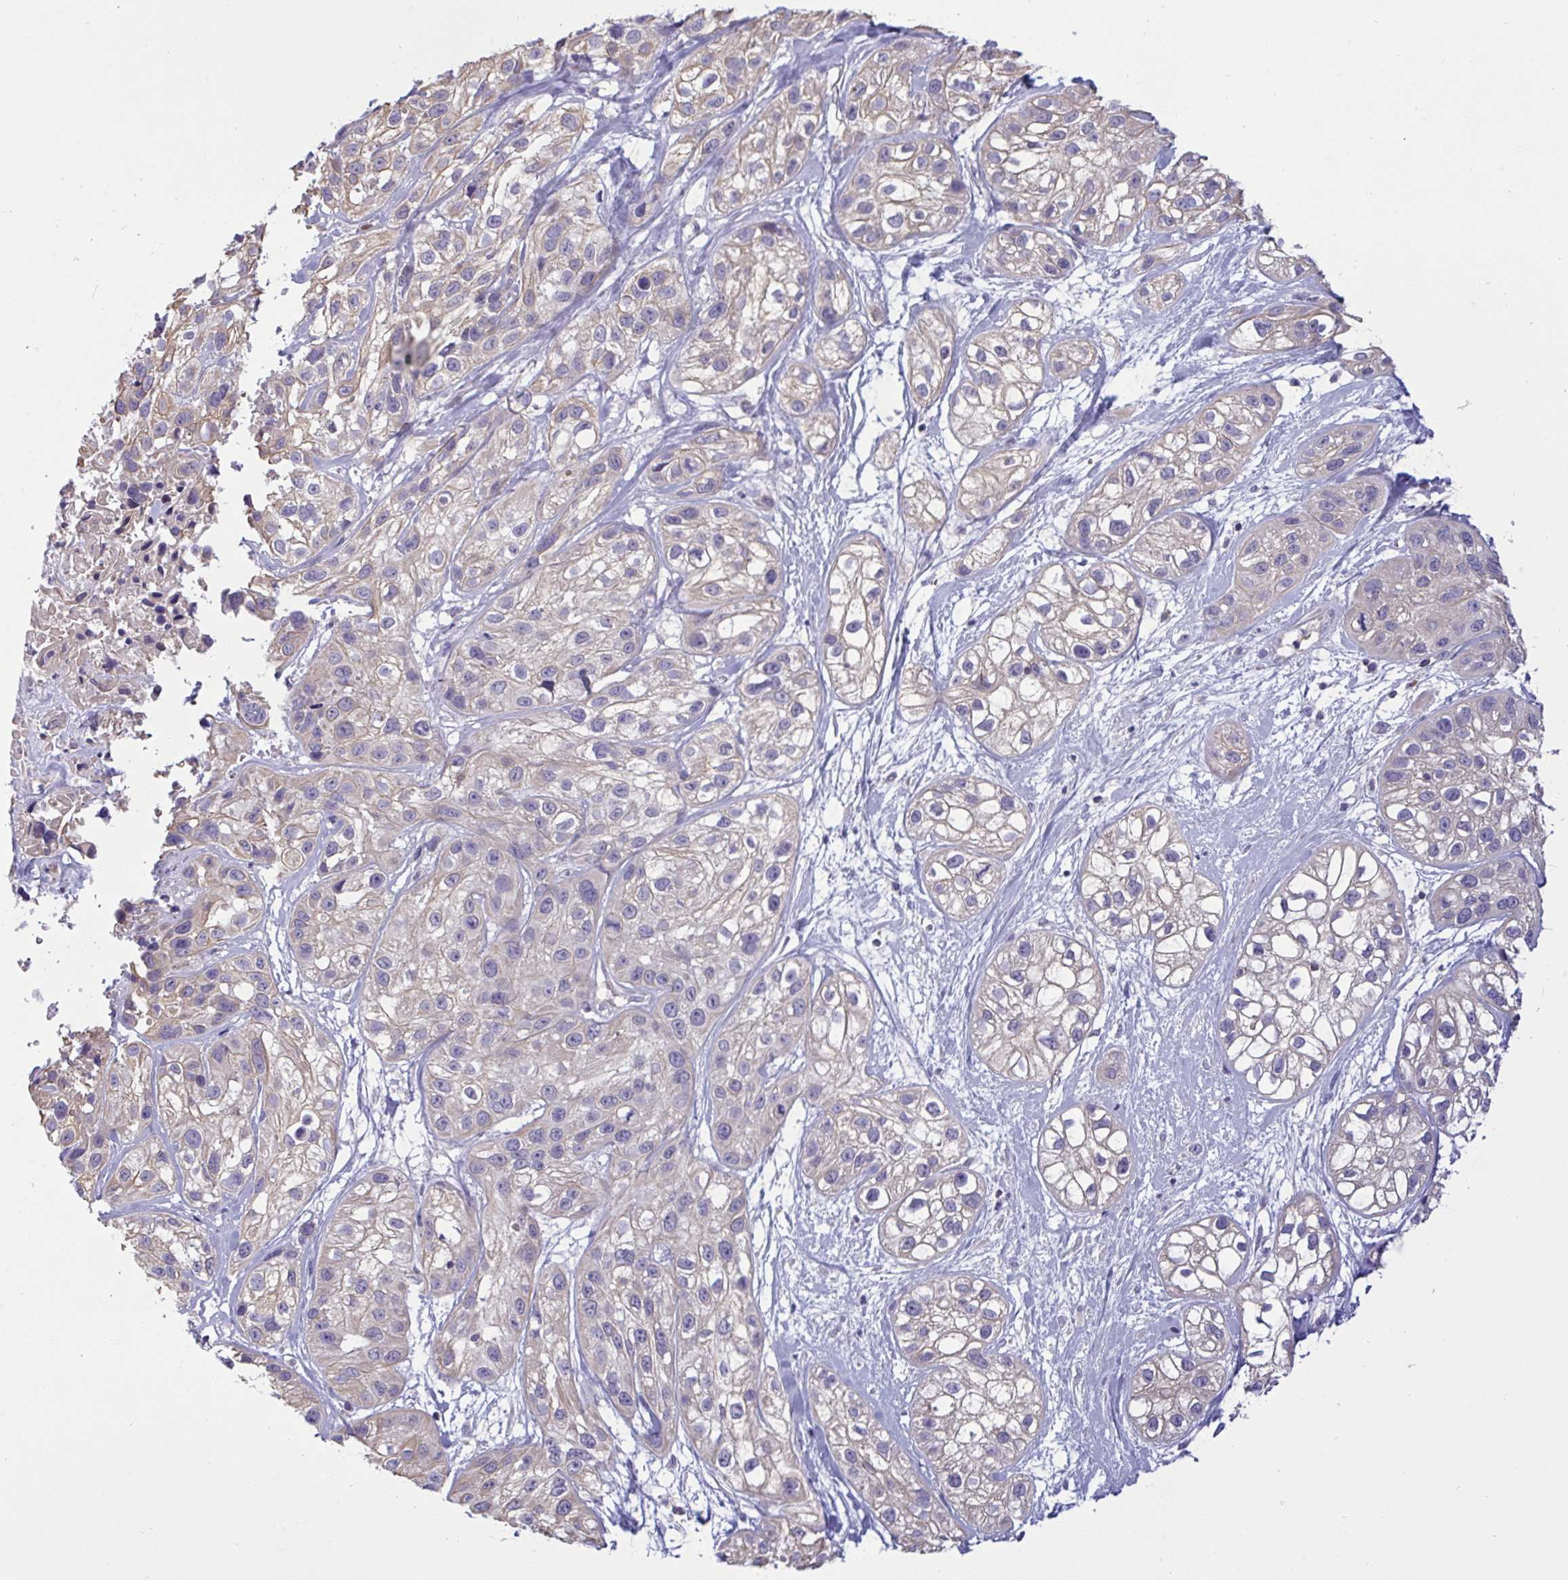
{"staining": {"intensity": "negative", "quantity": "none", "location": "none"}, "tissue": "skin cancer", "cell_type": "Tumor cells", "image_type": "cancer", "snomed": [{"axis": "morphology", "description": "Squamous cell carcinoma, NOS"}, {"axis": "topography", "description": "Skin"}], "caption": "This is an IHC photomicrograph of human skin cancer (squamous cell carcinoma). There is no expression in tumor cells.", "gene": "TMEM41A", "patient": {"sex": "male", "age": 82}}